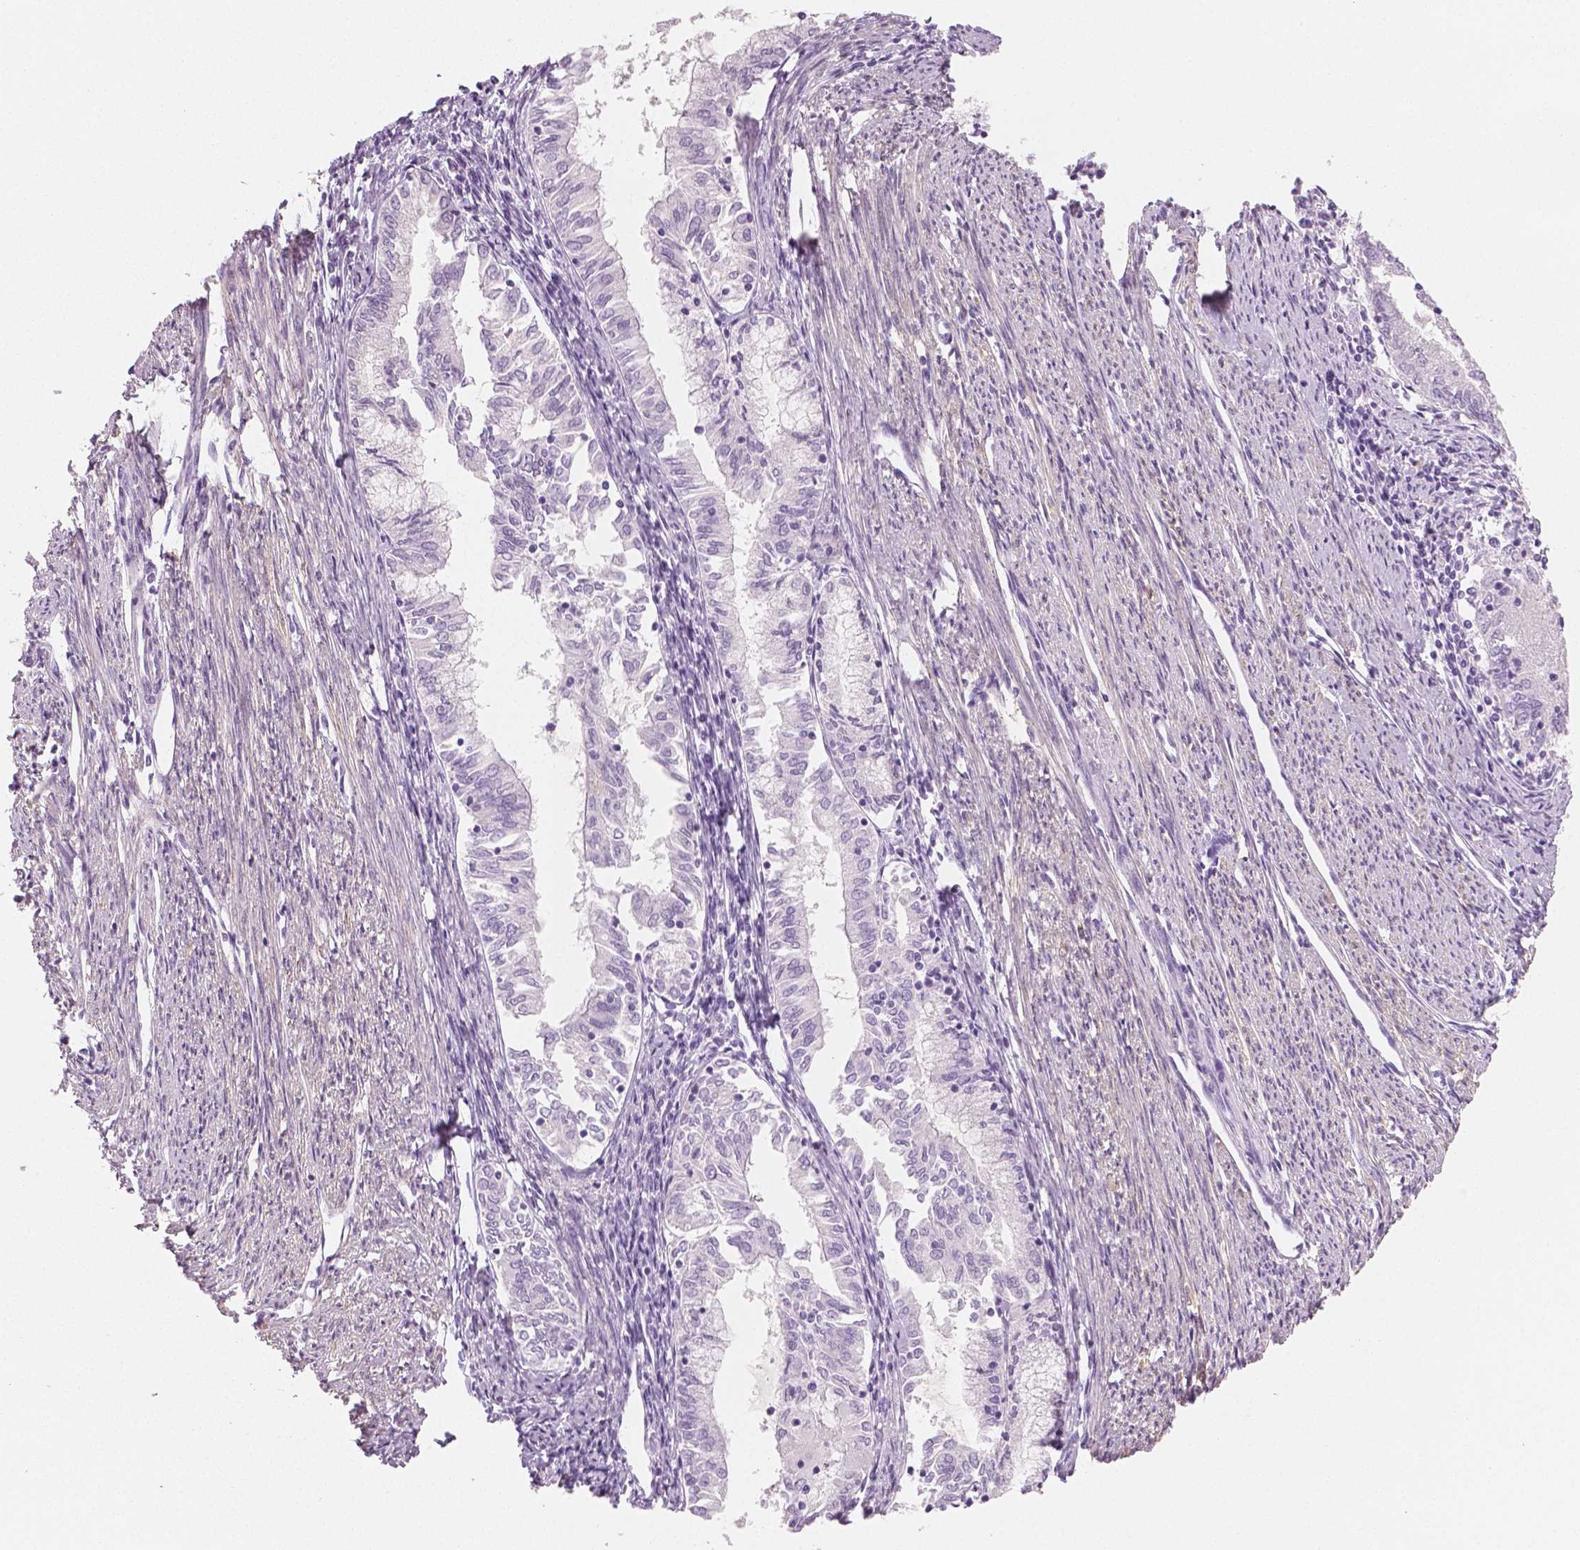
{"staining": {"intensity": "negative", "quantity": "none", "location": "none"}, "tissue": "endometrial cancer", "cell_type": "Tumor cells", "image_type": "cancer", "snomed": [{"axis": "morphology", "description": "Adenocarcinoma, NOS"}, {"axis": "topography", "description": "Endometrium"}], "caption": "Tumor cells are negative for brown protein staining in adenocarcinoma (endometrial).", "gene": "PLIN4", "patient": {"sex": "female", "age": 79}}